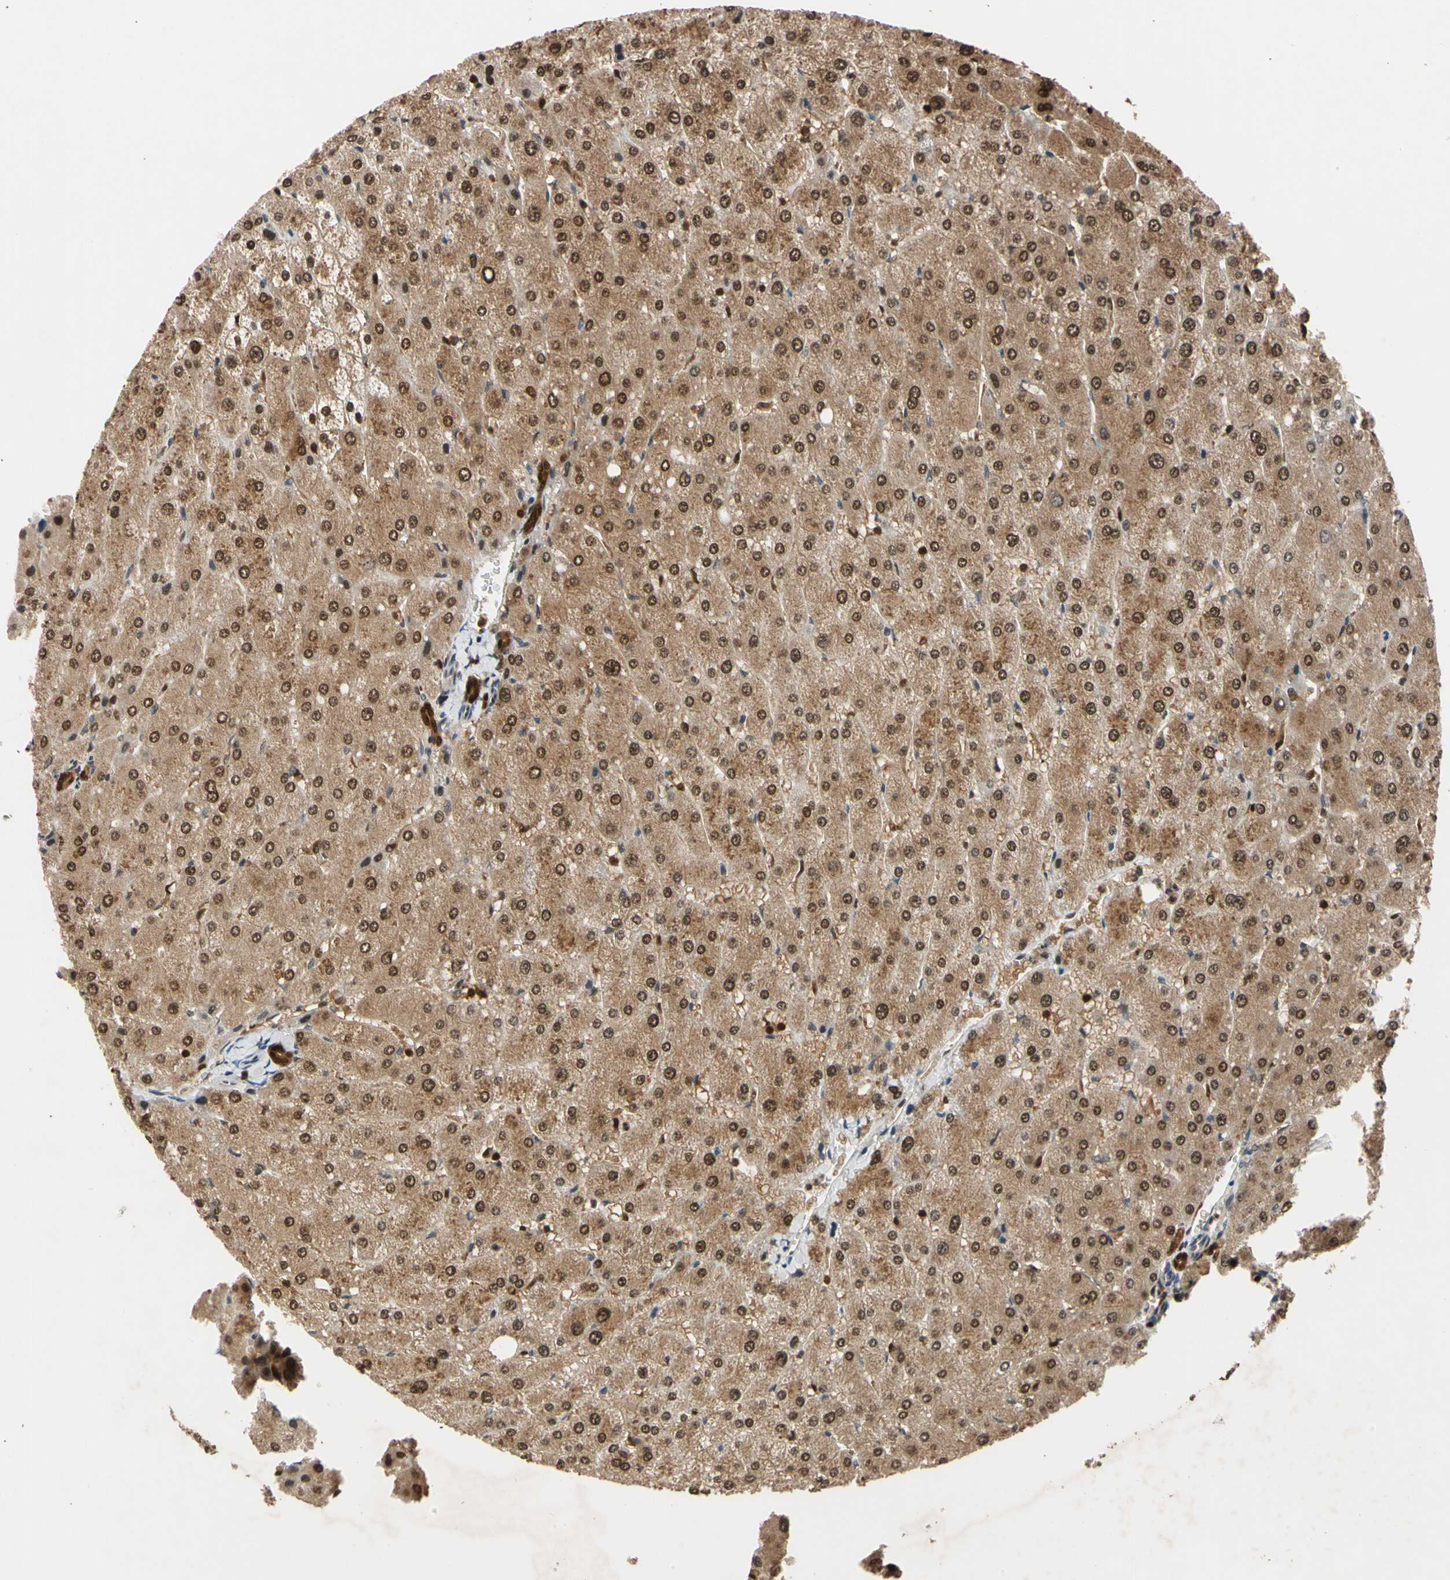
{"staining": {"intensity": "strong", "quantity": ">75%", "location": "cytoplasmic/membranous,nuclear"}, "tissue": "liver", "cell_type": "Cholangiocytes", "image_type": "normal", "snomed": [{"axis": "morphology", "description": "Normal tissue, NOS"}, {"axis": "topography", "description": "Liver"}], "caption": "Cholangiocytes exhibit high levels of strong cytoplasmic/membranous,nuclear staining in approximately >75% of cells in benign human liver. (DAB = brown stain, brightfield microscopy at high magnification).", "gene": "GSR", "patient": {"sex": "male", "age": 55}}